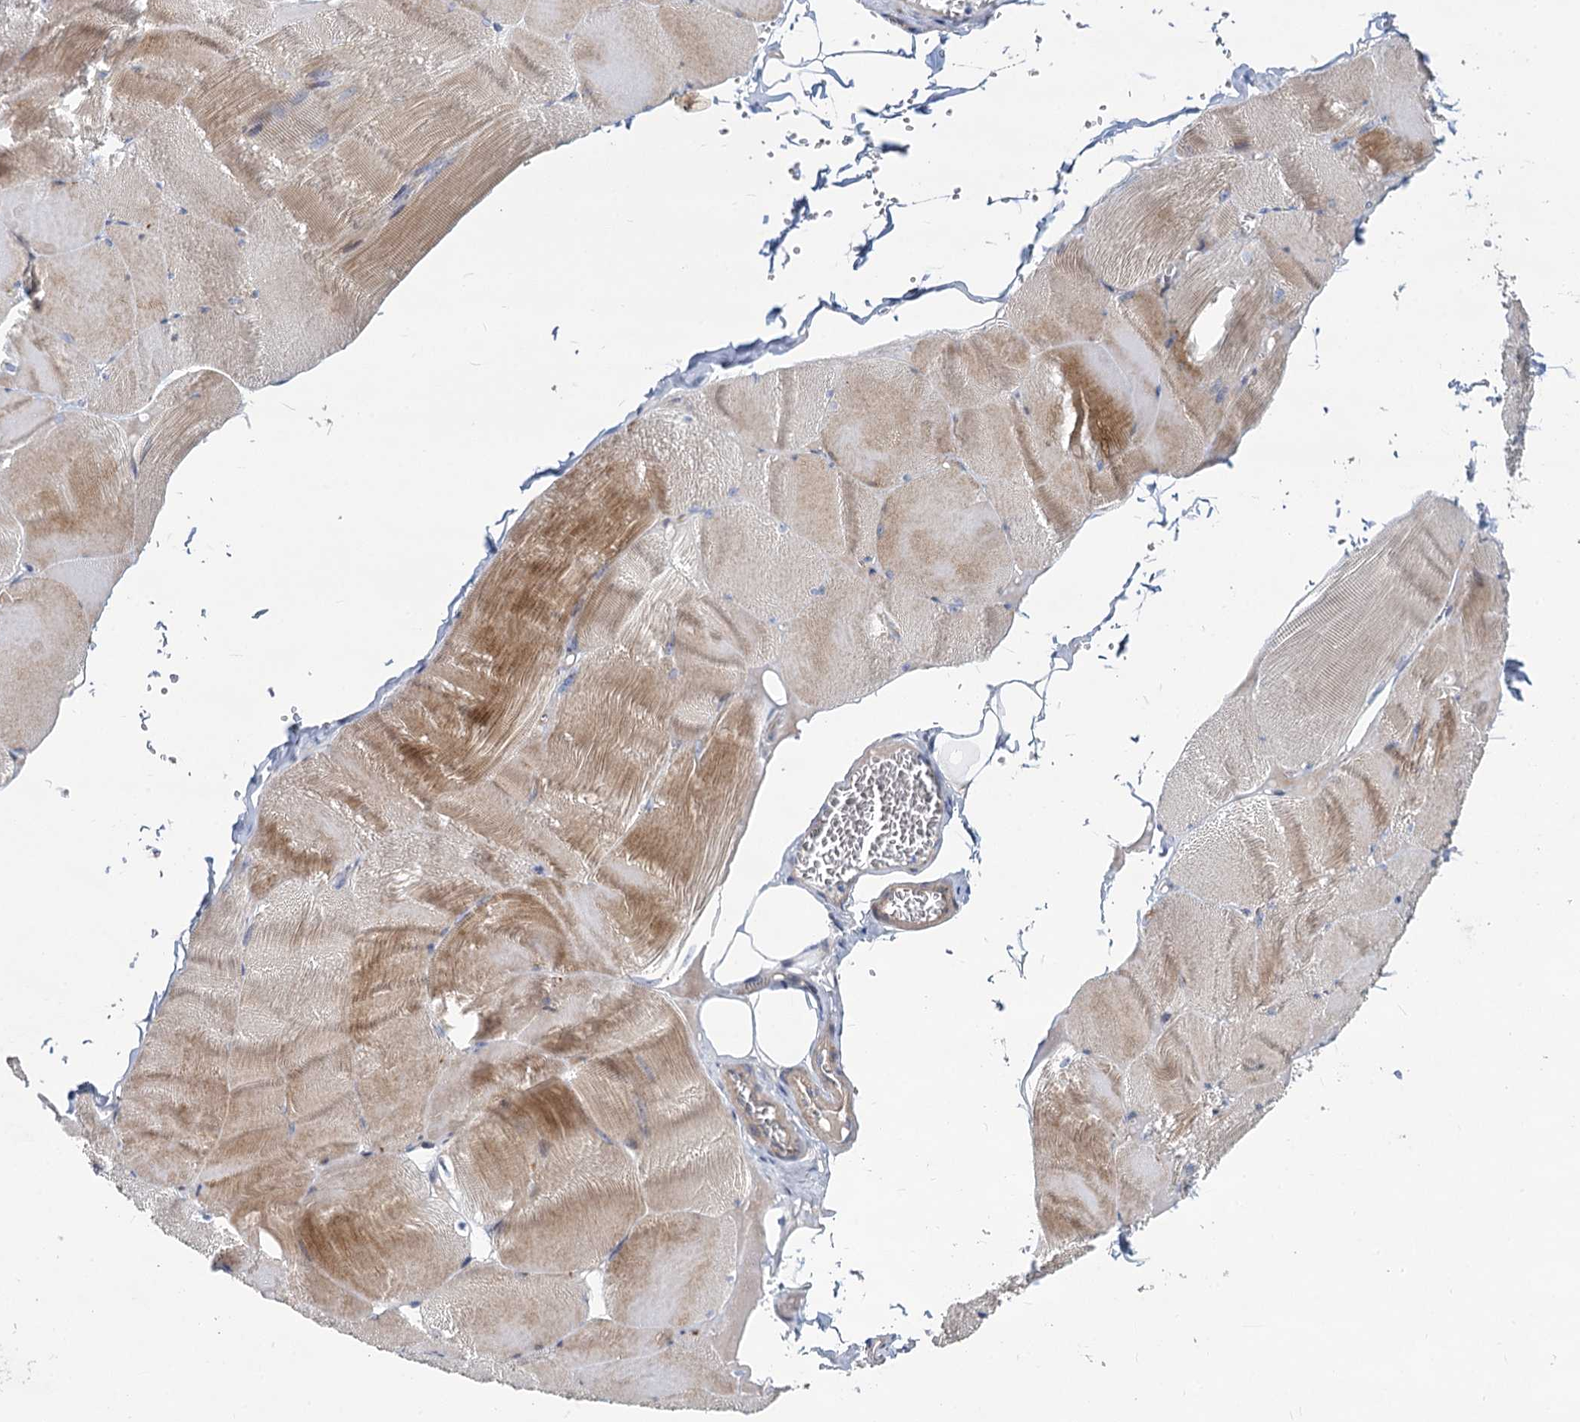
{"staining": {"intensity": "moderate", "quantity": ">75%", "location": "cytoplasmic/membranous"}, "tissue": "skeletal muscle", "cell_type": "Myocytes", "image_type": "normal", "snomed": [{"axis": "morphology", "description": "Normal tissue, NOS"}, {"axis": "morphology", "description": "Basal cell carcinoma"}, {"axis": "topography", "description": "Skeletal muscle"}], "caption": "High-power microscopy captured an immunohistochemistry (IHC) image of normal skeletal muscle, revealing moderate cytoplasmic/membranous positivity in approximately >75% of myocytes.", "gene": "TRIM77", "patient": {"sex": "female", "age": 64}}